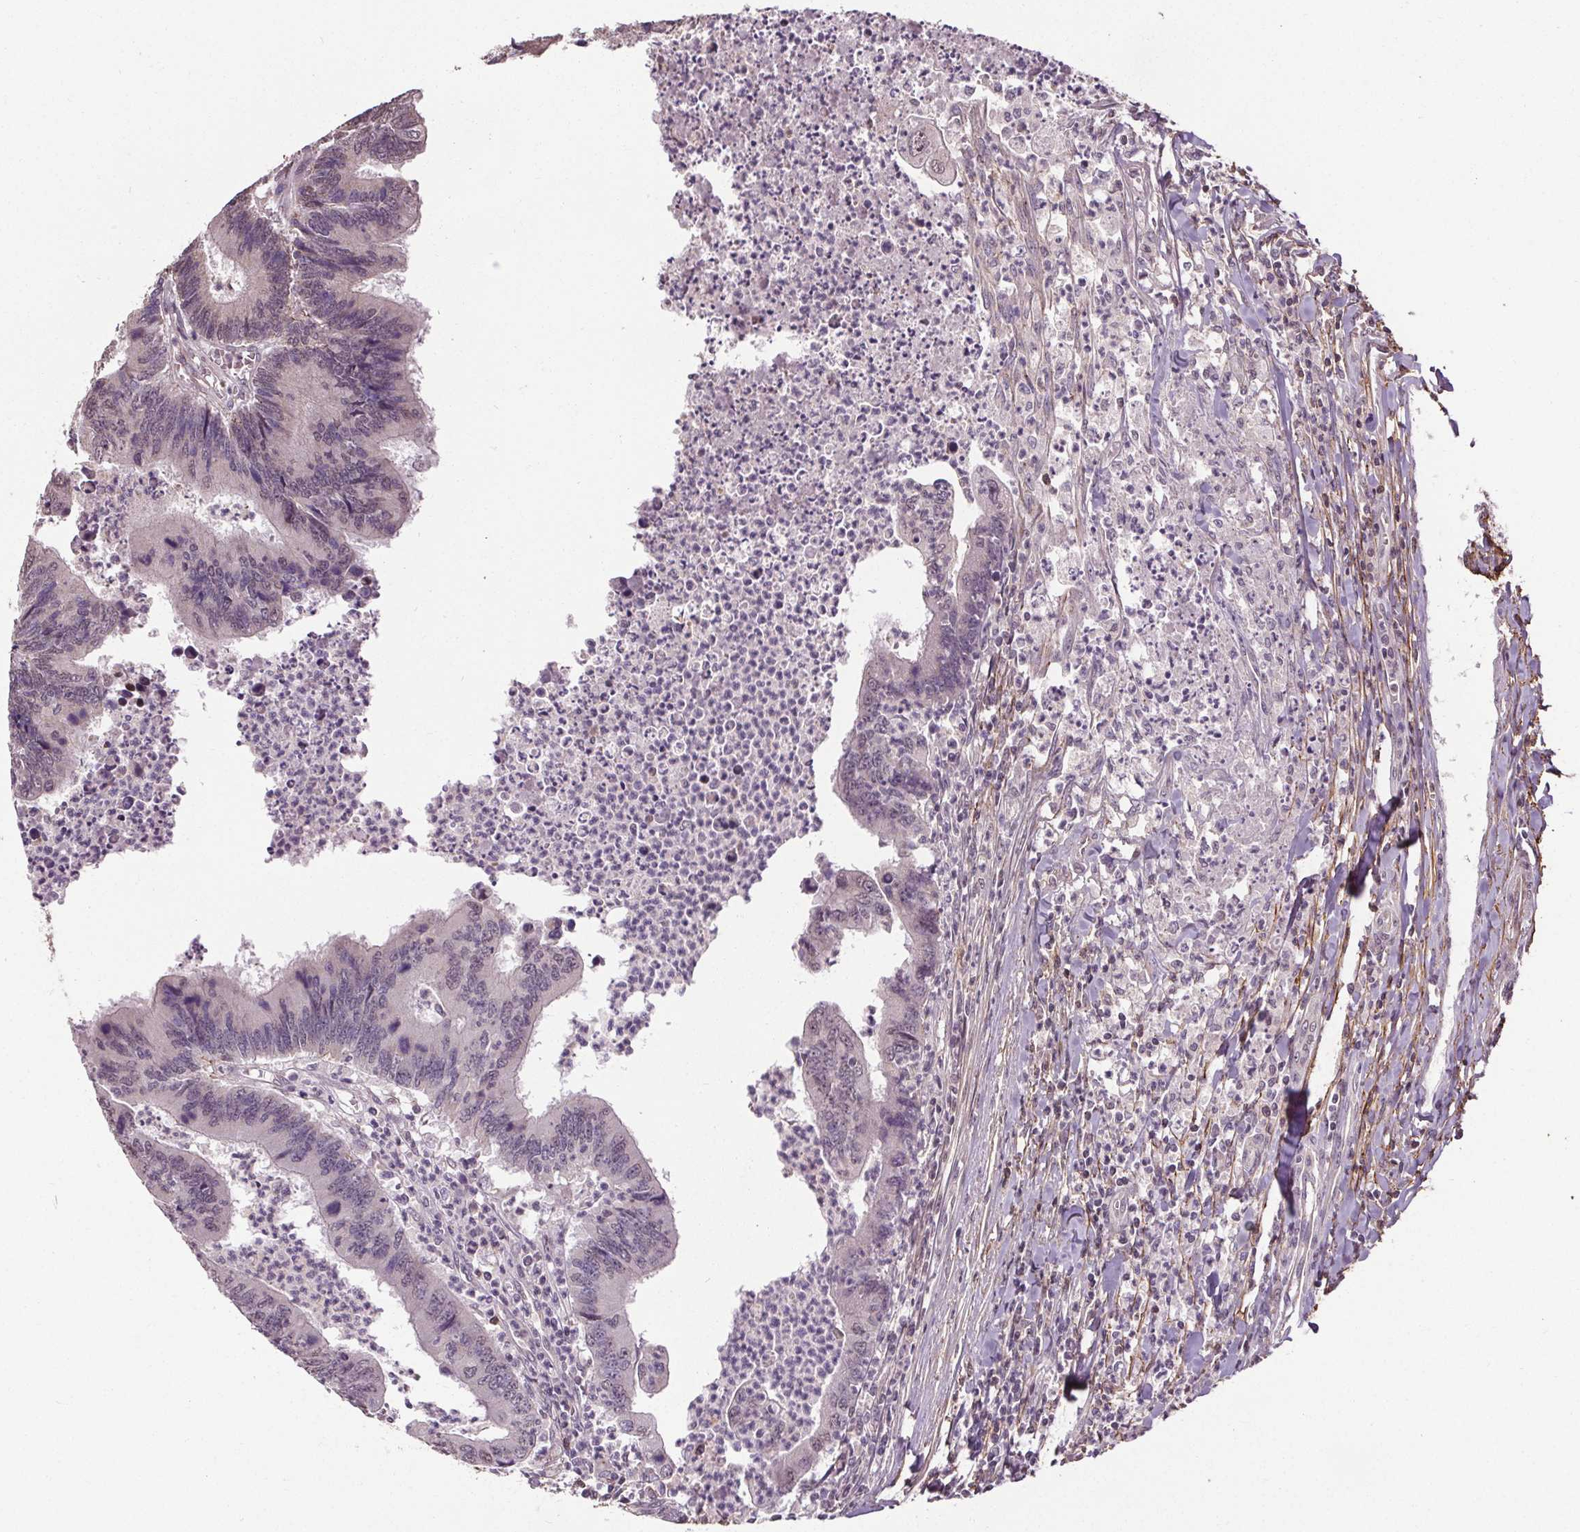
{"staining": {"intensity": "negative", "quantity": "none", "location": "none"}, "tissue": "colorectal cancer", "cell_type": "Tumor cells", "image_type": "cancer", "snomed": [{"axis": "morphology", "description": "Adenocarcinoma, NOS"}, {"axis": "topography", "description": "Colon"}], "caption": "Colorectal cancer (adenocarcinoma) was stained to show a protein in brown. There is no significant expression in tumor cells.", "gene": "KIAA0232", "patient": {"sex": "female", "age": 67}}